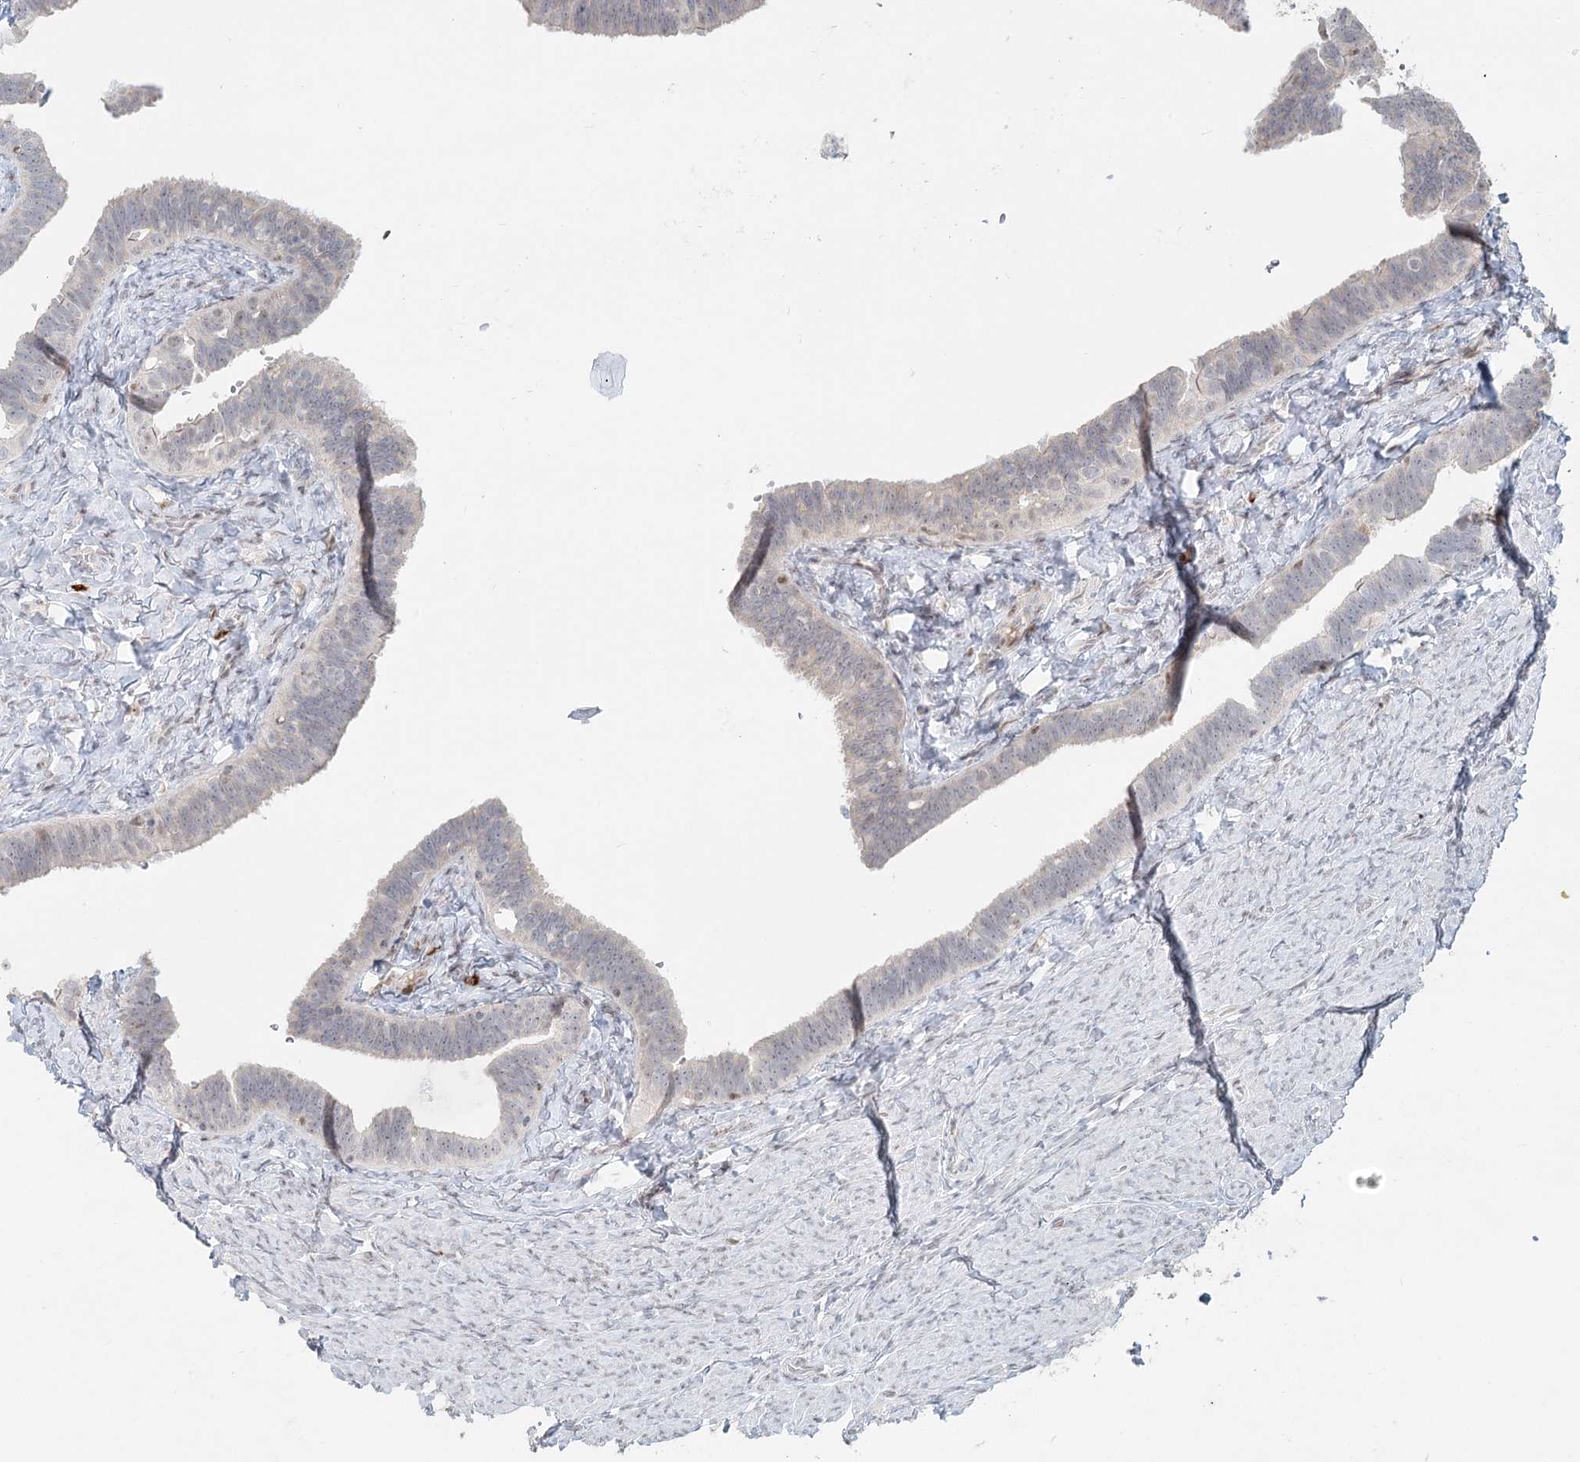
{"staining": {"intensity": "weak", "quantity": "<25%", "location": "cytoplasmic/membranous"}, "tissue": "fallopian tube", "cell_type": "Glandular cells", "image_type": "normal", "snomed": [{"axis": "morphology", "description": "Normal tissue, NOS"}, {"axis": "topography", "description": "Fallopian tube"}], "caption": "Glandular cells show no significant protein staining in benign fallopian tube. (Immunohistochemistry (ihc), brightfield microscopy, high magnification).", "gene": "BNIP5", "patient": {"sex": "female", "age": 39}}